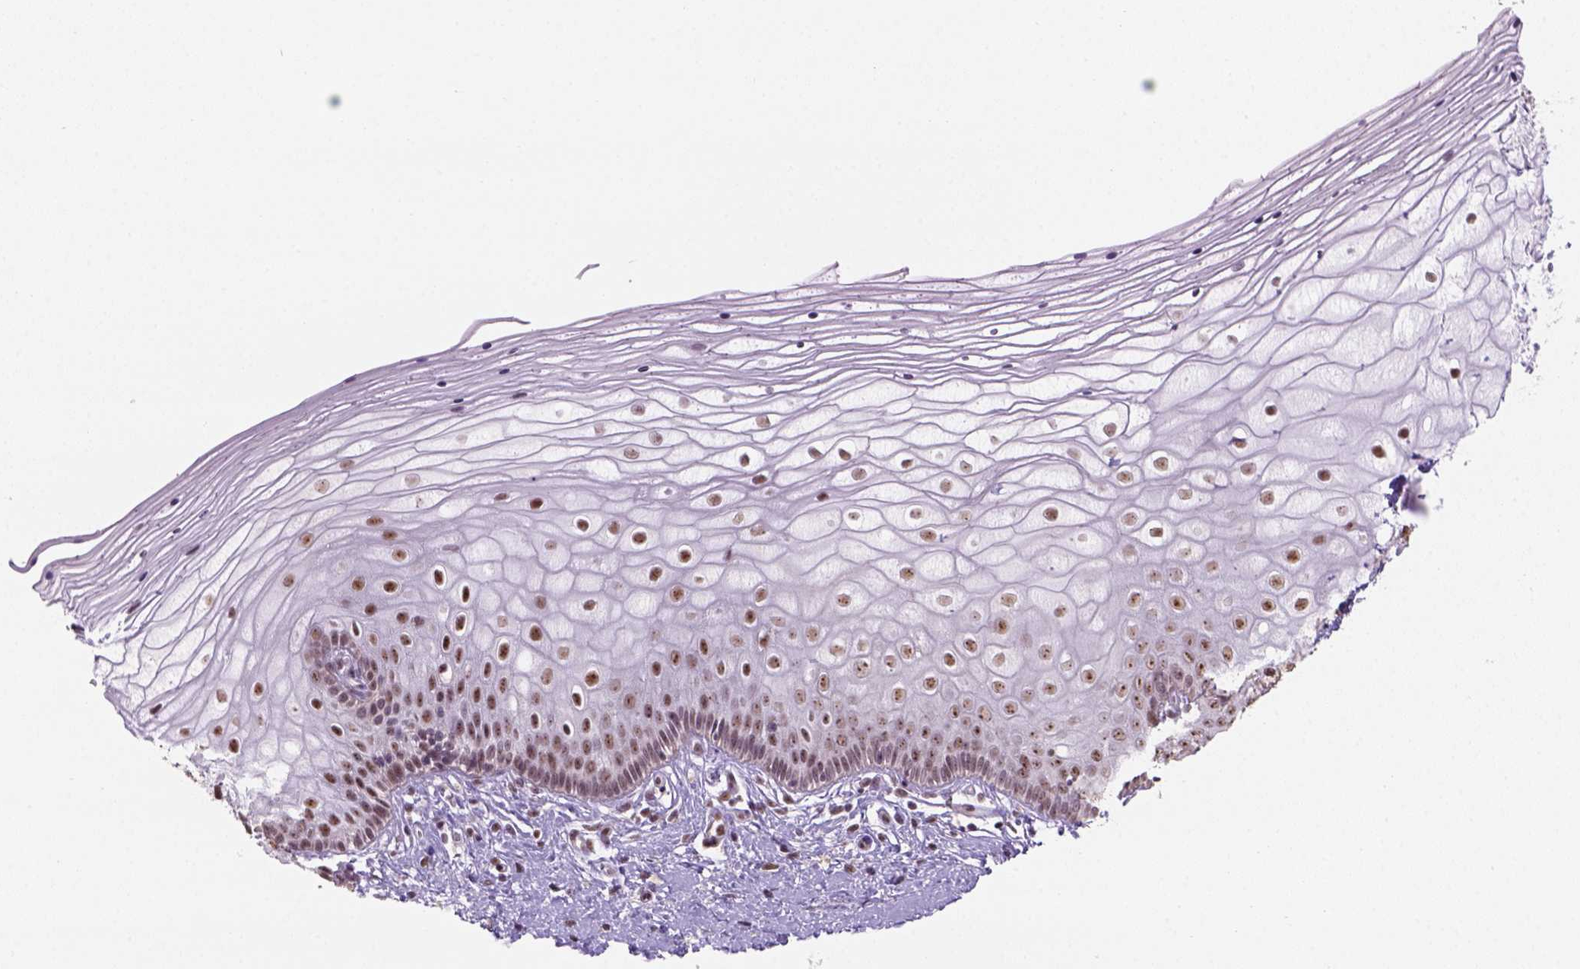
{"staining": {"intensity": "moderate", "quantity": ">75%", "location": "nuclear"}, "tissue": "vagina", "cell_type": "Squamous epithelial cells", "image_type": "normal", "snomed": [{"axis": "morphology", "description": "Normal tissue, NOS"}, {"axis": "topography", "description": "Vagina"}], "caption": "DAB immunohistochemical staining of unremarkable human vagina demonstrates moderate nuclear protein positivity in about >75% of squamous epithelial cells.", "gene": "DDX50", "patient": {"sex": "female", "age": 39}}